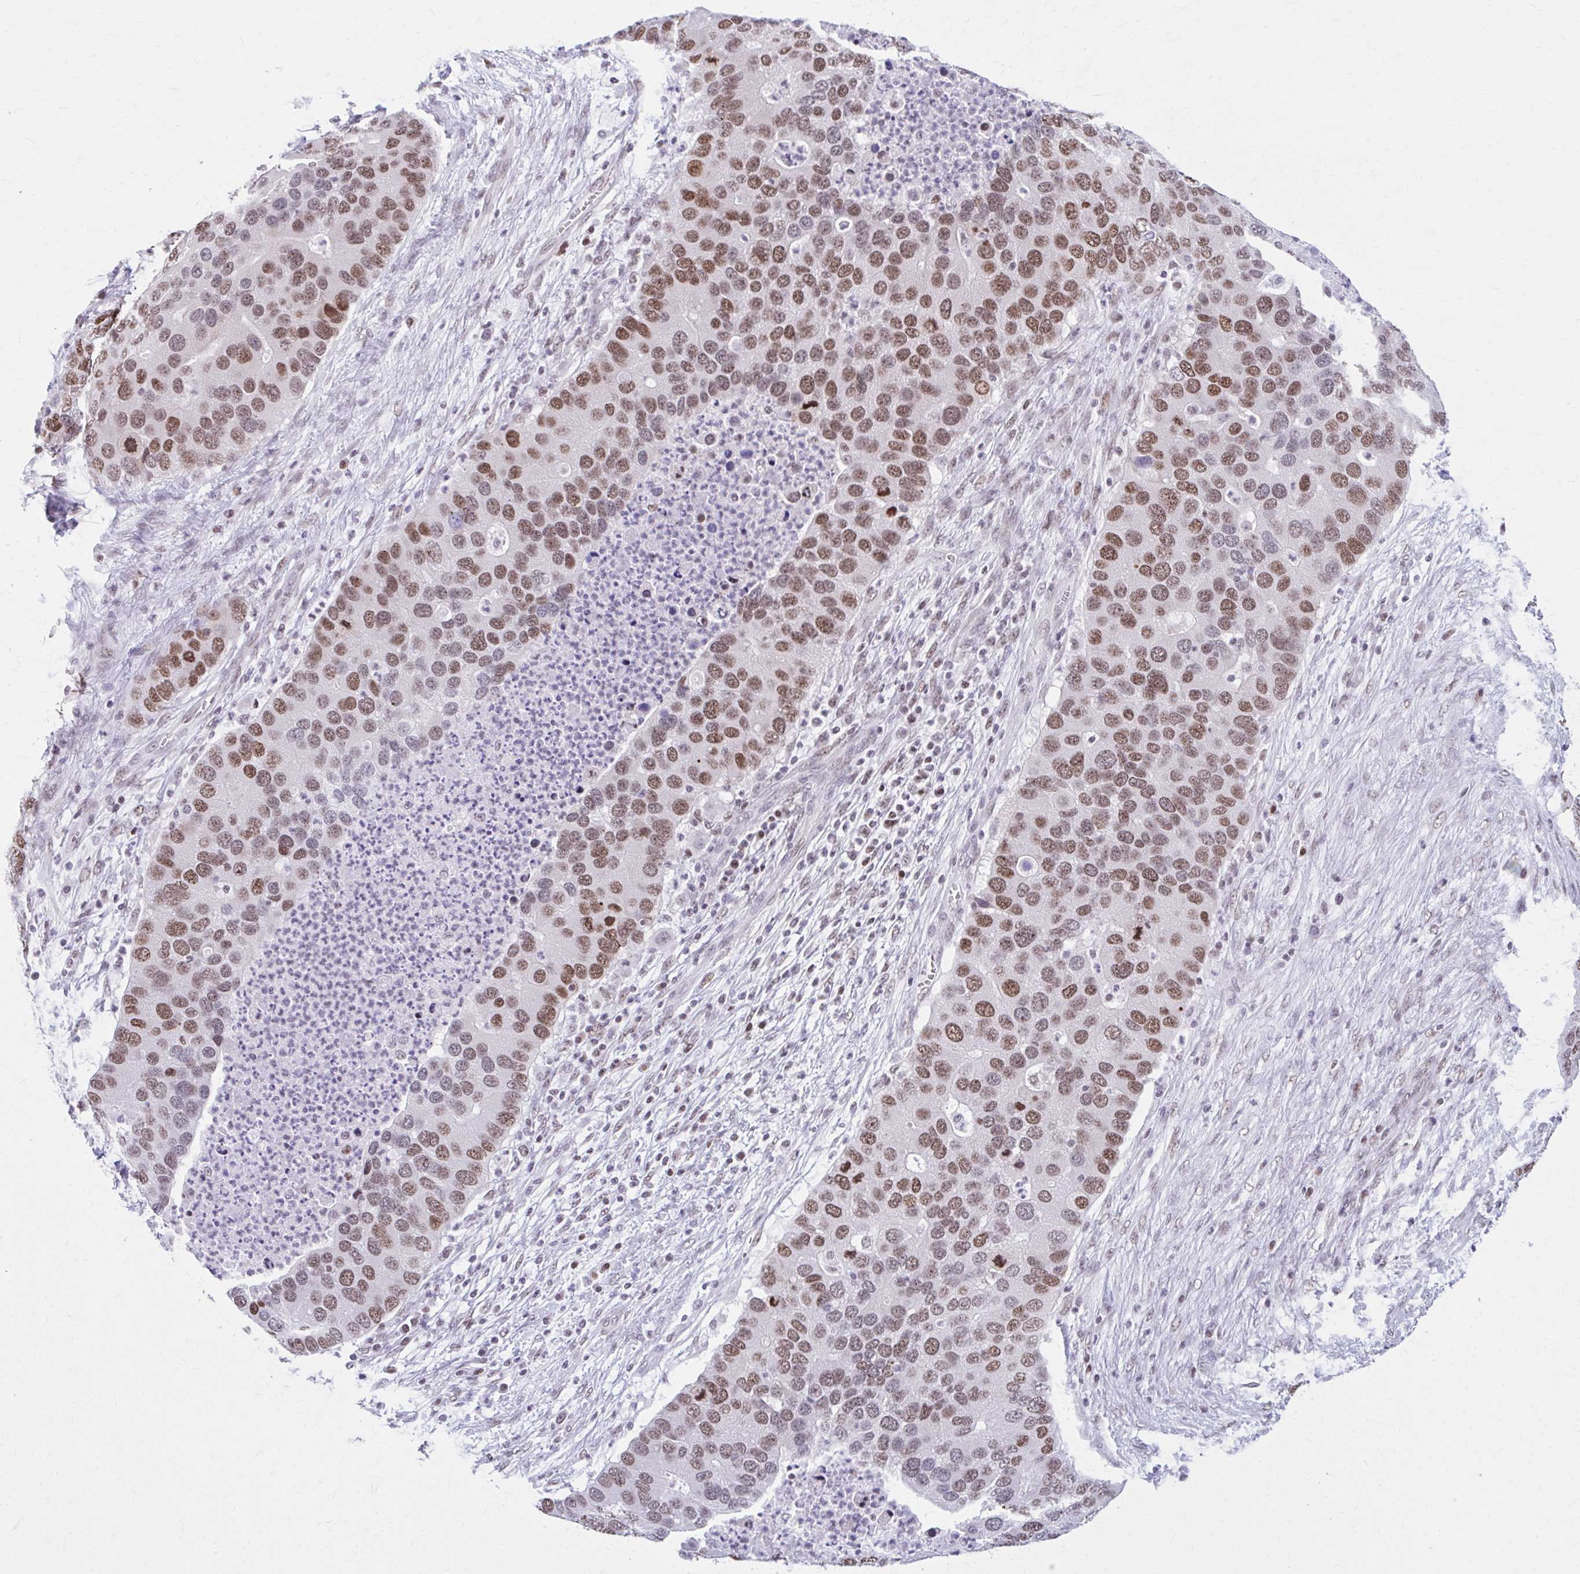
{"staining": {"intensity": "moderate", "quantity": ">75%", "location": "nuclear"}, "tissue": "lung cancer", "cell_type": "Tumor cells", "image_type": "cancer", "snomed": [{"axis": "morphology", "description": "Aneuploidy"}, {"axis": "morphology", "description": "Adenocarcinoma, NOS"}, {"axis": "topography", "description": "Lymph node"}, {"axis": "topography", "description": "Lung"}], "caption": "Immunohistochemical staining of human lung cancer demonstrates moderate nuclear protein positivity in about >75% of tumor cells. (DAB (3,3'-diaminobenzidine) IHC with brightfield microscopy, high magnification).", "gene": "PABIR1", "patient": {"sex": "female", "age": 74}}